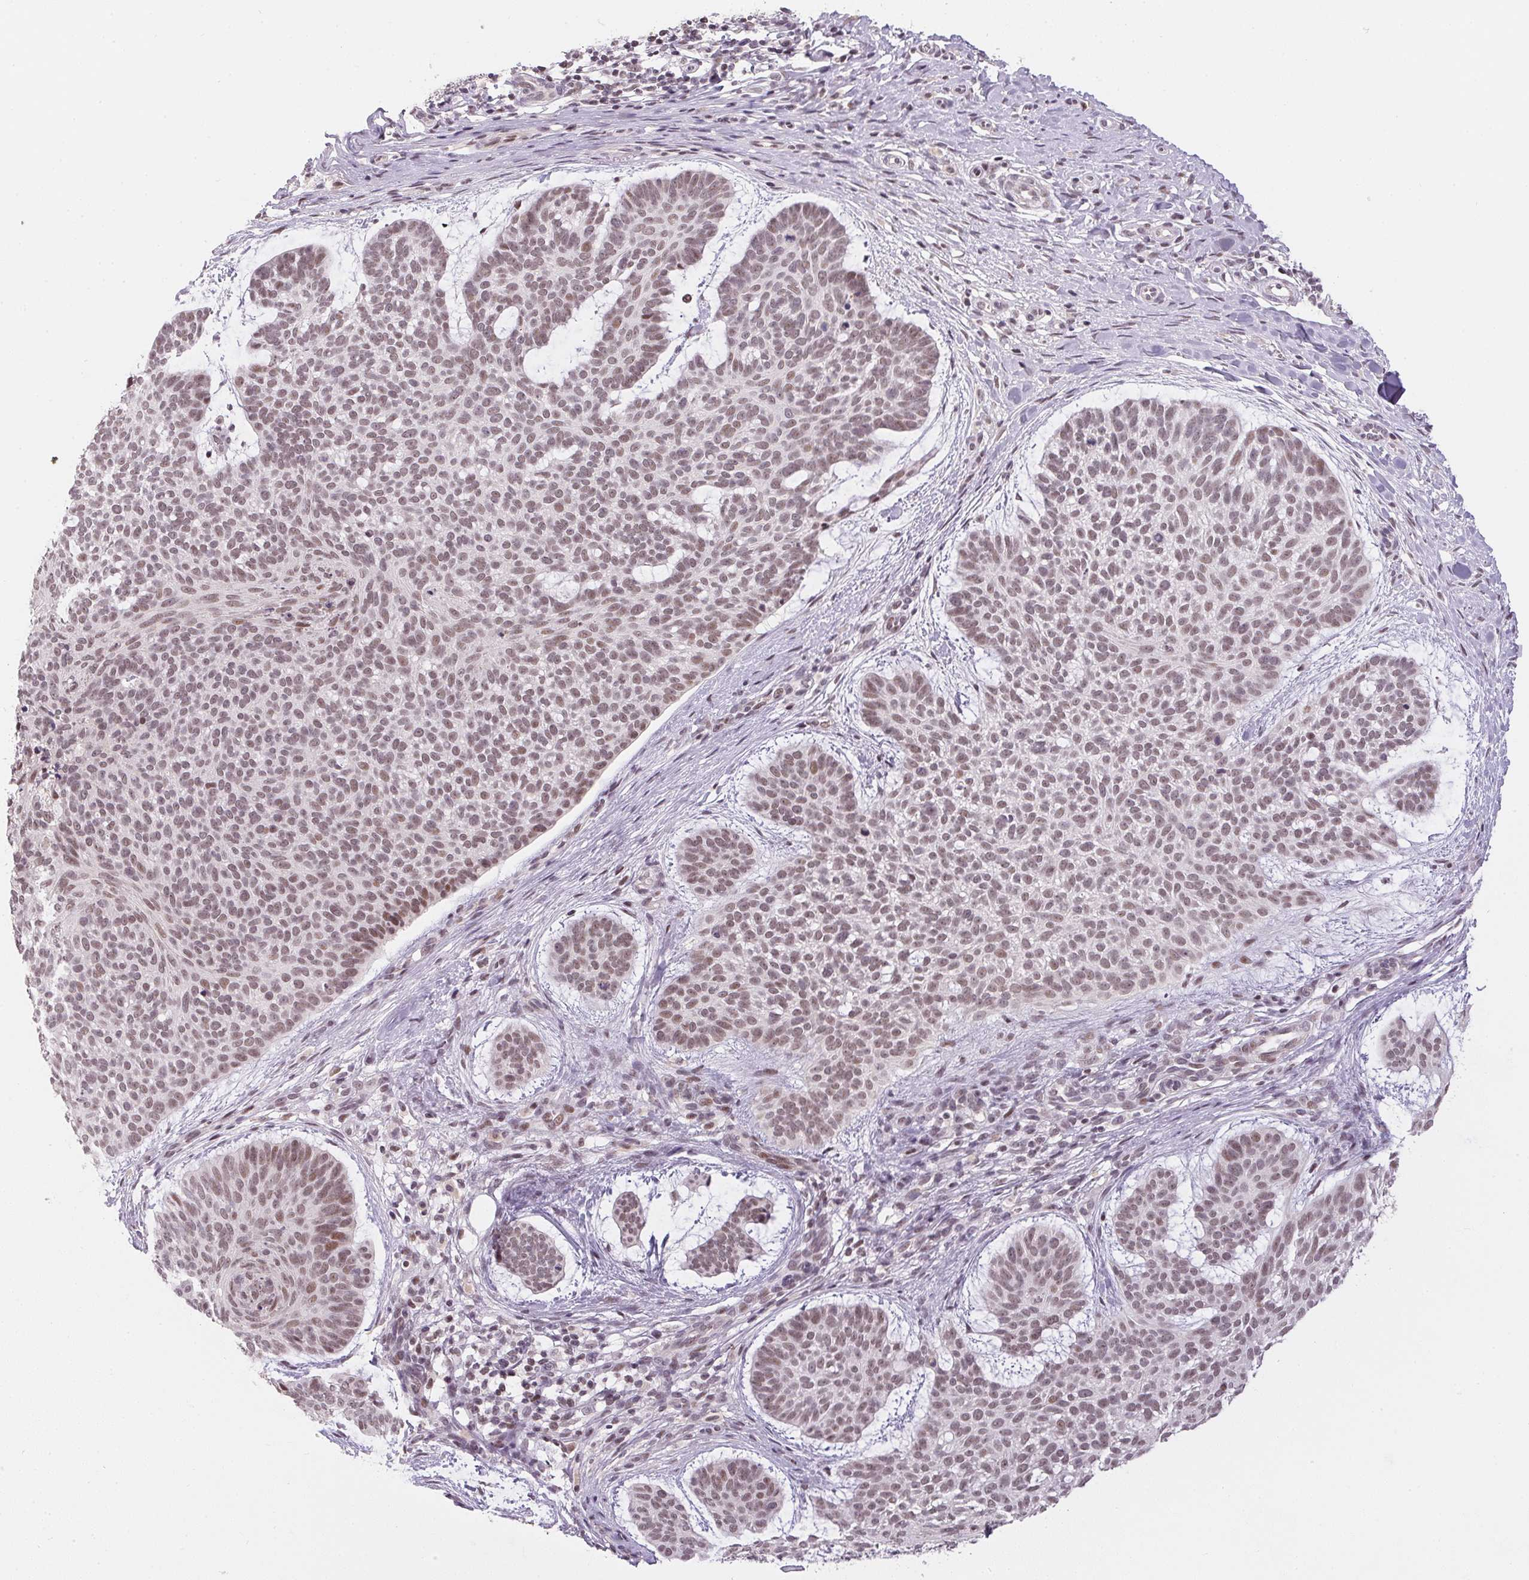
{"staining": {"intensity": "weak", "quantity": ">75%", "location": "nuclear"}, "tissue": "skin cancer", "cell_type": "Tumor cells", "image_type": "cancer", "snomed": [{"axis": "morphology", "description": "Basal cell carcinoma"}, {"axis": "topography", "description": "Skin"}], "caption": "Protein expression analysis of human skin basal cell carcinoma reveals weak nuclear staining in about >75% of tumor cells.", "gene": "KDM4D", "patient": {"sex": "male", "age": 64}}